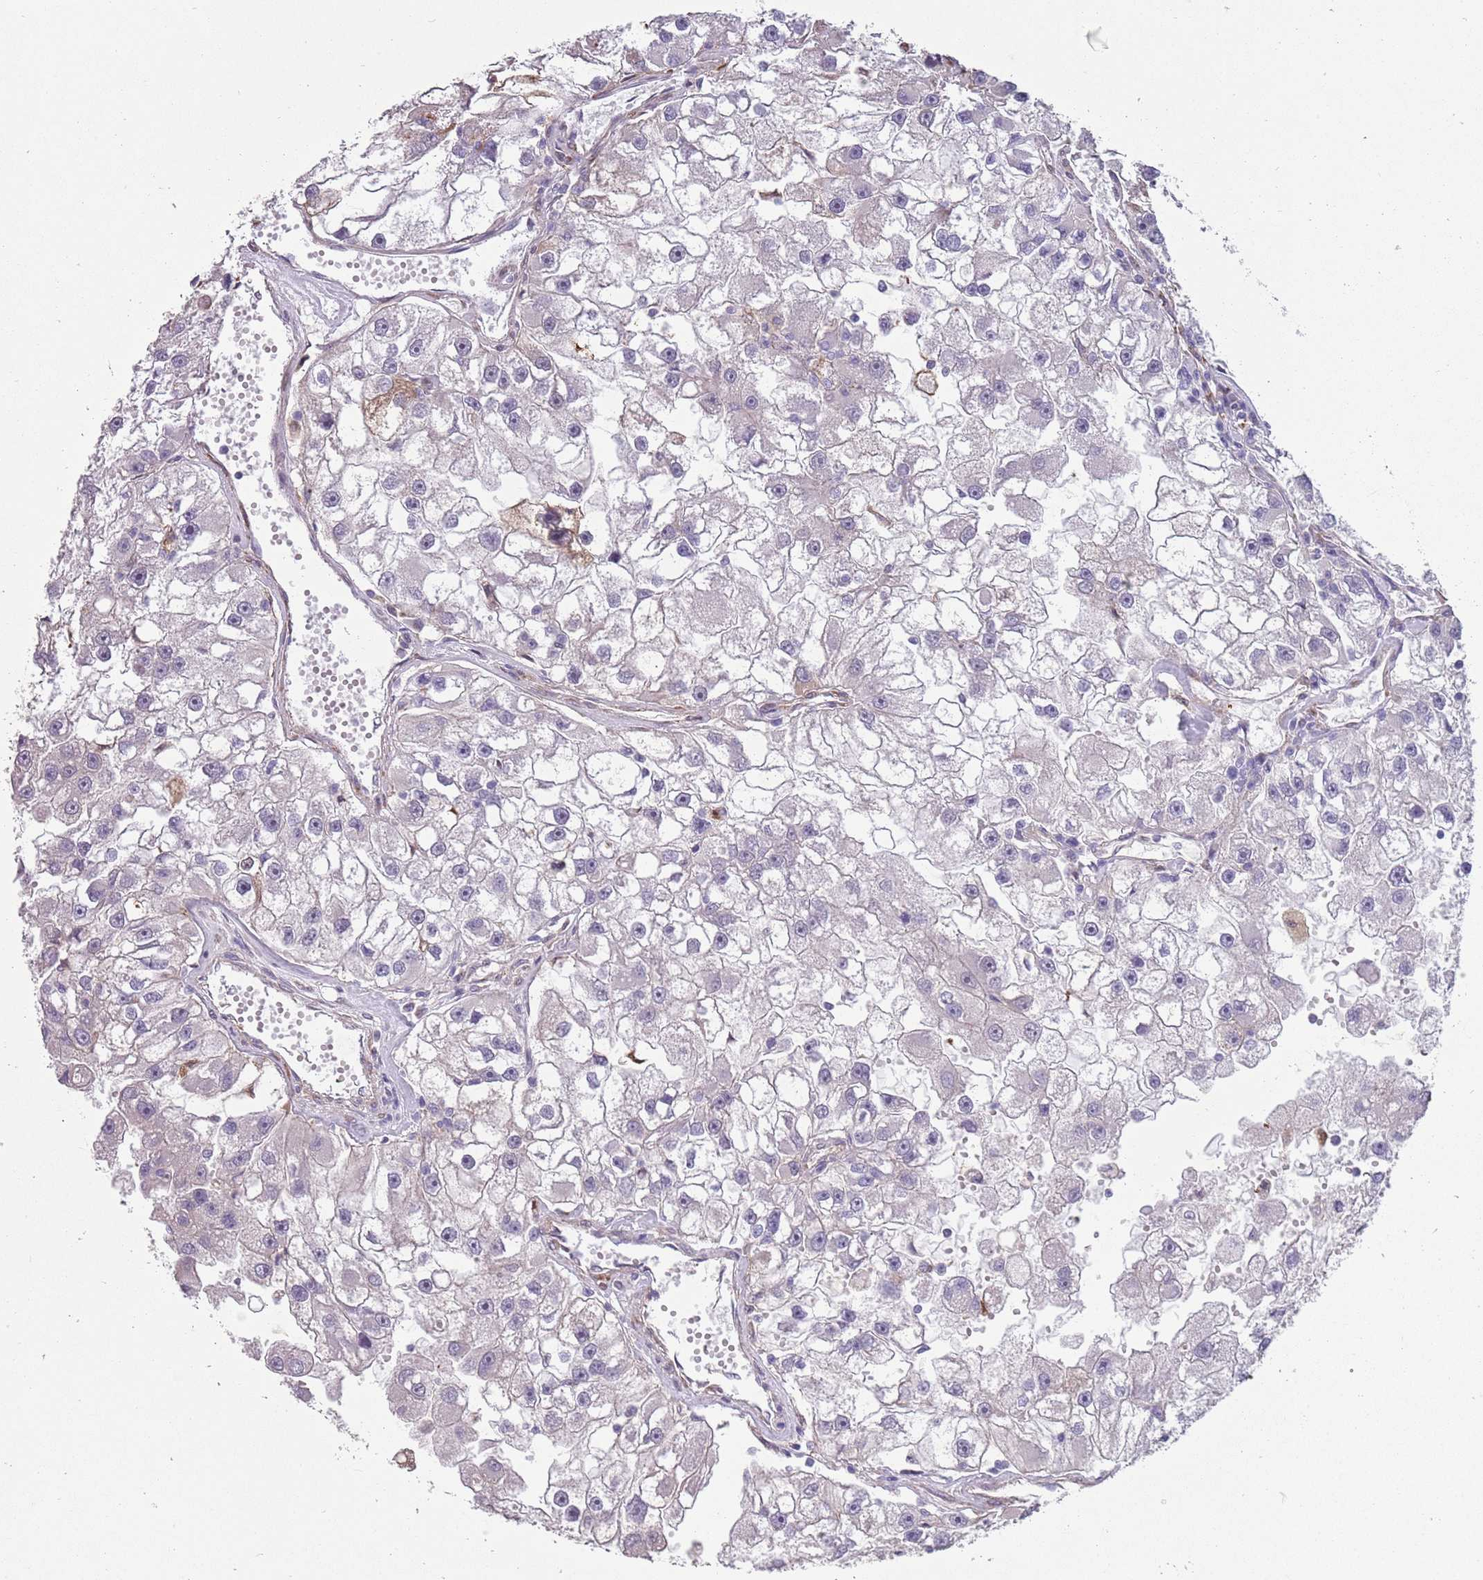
{"staining": {"intensity": "weak", "quantity": "<25%", "location": "cytoplasmic/membranous"}, "tissue": "renal cancer", "cell_type": "Tumor cells", "image_type": "cancer", "snomed": [{"axis": "morphology", "description": "Adenocarcinoma, NOS"}, {"axis": "topography", "description": "Kidney"}], "caption": "This is an immunohistochemistry (IHC) micrograph of adenocarcinoma (renal). There is no positivity in tumor cells.", "gene": "CREBZF", "patient": {"sex": "male", "age": 63}}